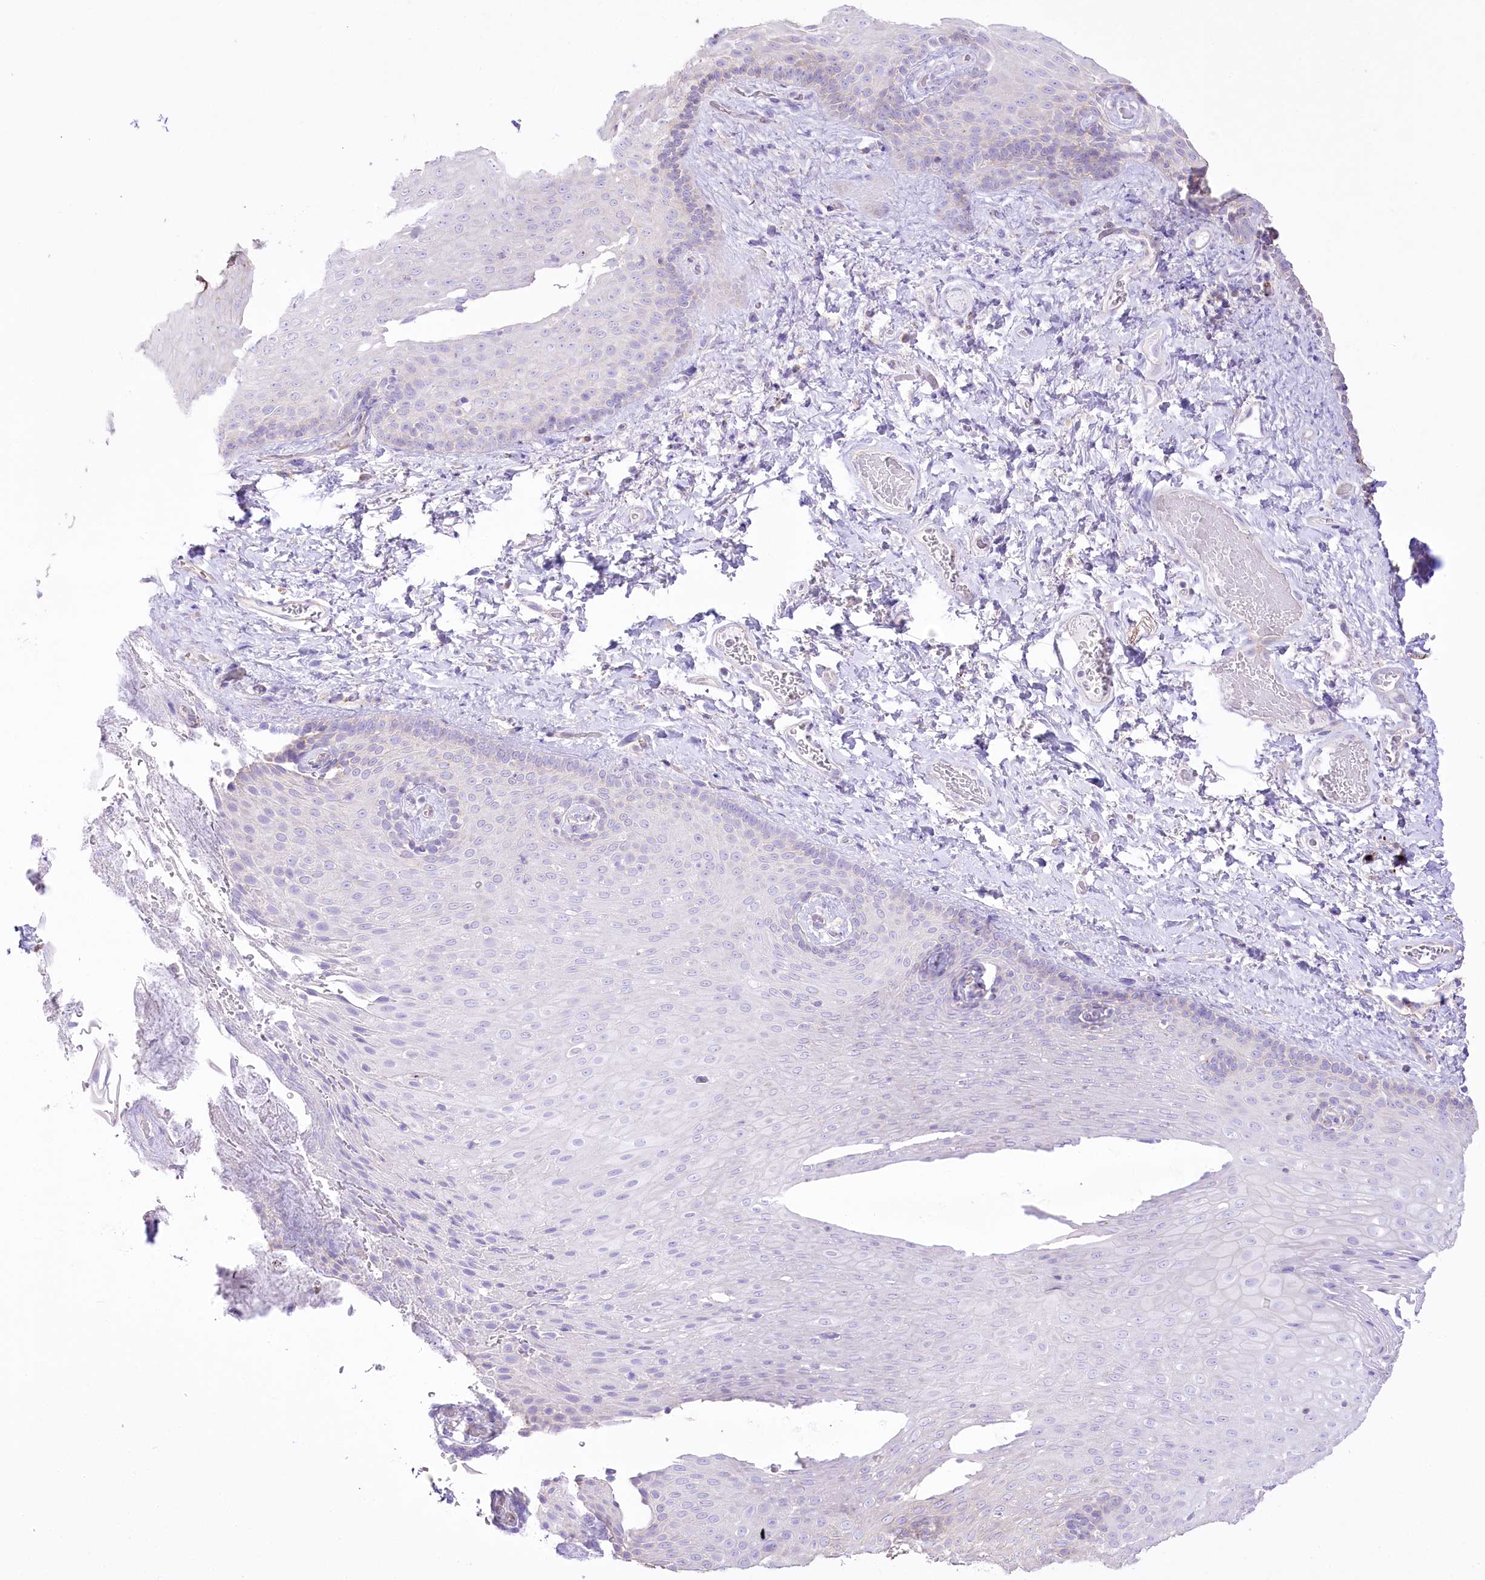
{"staining": {"intensity": "moderate", "quantity": "<25%", "location": "cytoplasmic/membranous"}, "tissue": "skin", "cell_type": "Epidermal cells", "image_type": "normal", "snomed": [{"axis": "morphology", "description": "Normal tissue, NOS"}, {"axis": "topography", "description": "Anal"}], "caption": "Skin stained with a brown dye reveals moderate cytoplasmic/membranous positive staining in approximately <25% of epidermal cells.", "gene": "FAM216A", "patient": {"sex": "male", "age": 69}}